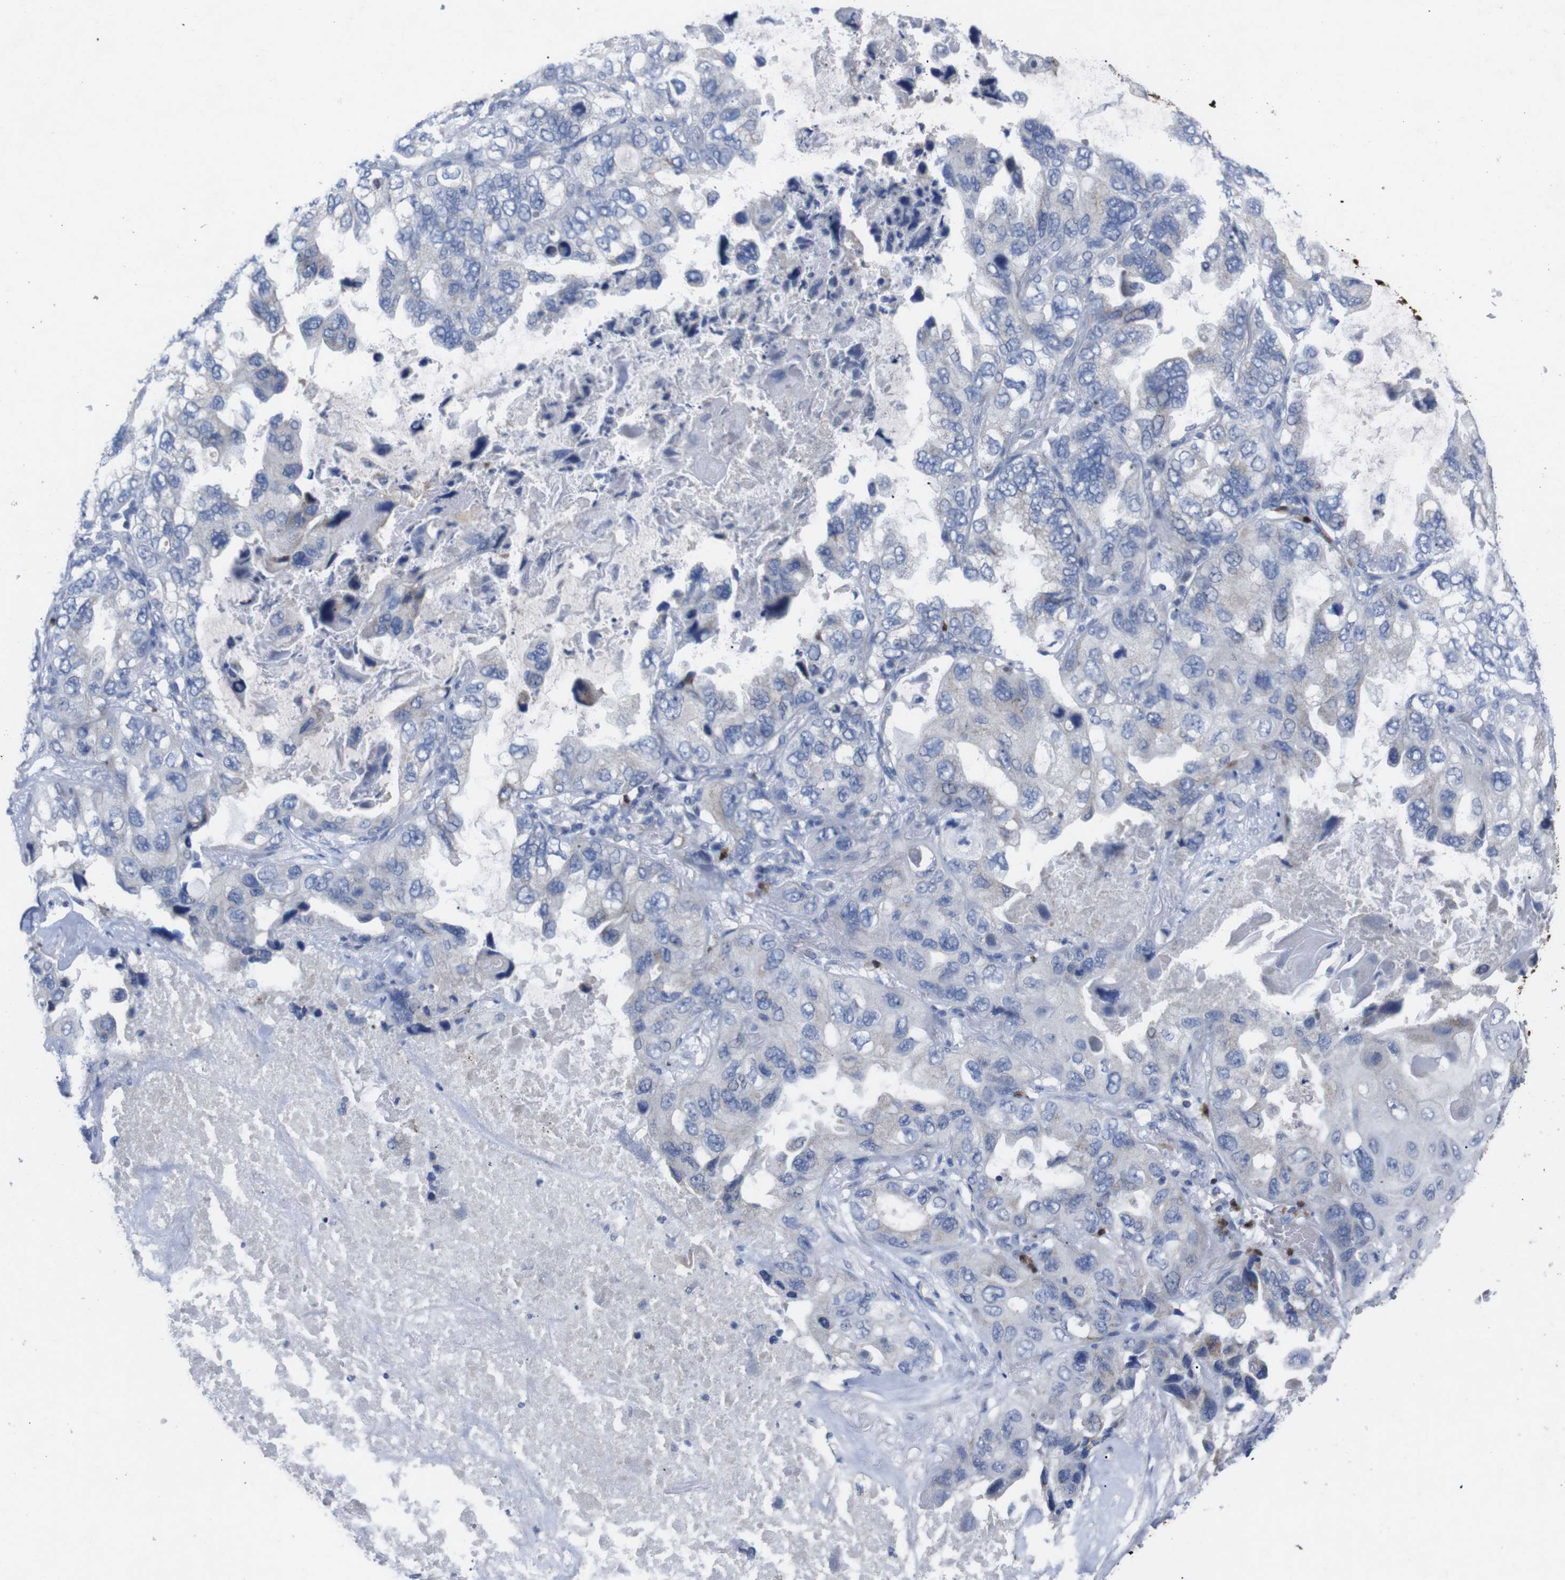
{"staining": {"intensity": "weak", "quantity": "<25%", "location": "cytoplasmic/membranous"}, "tissue": "lung cancer", "cell_type": "Tumor cells", "image_type": "cancer", "snomed": [{"axis": "morphology", "description": "Squamous cell carcinoma, NOS"}, {"axis": "topography", "description": "Lung"}], "caption": "High magnification brightfield microscopy of lung cancer stained with DAB (brown) and counterstained with hematoxylin (blue): tumor cells show no significant staining.", "gene": "IRF4", "patient": {"sex": "female", "age": 73}}